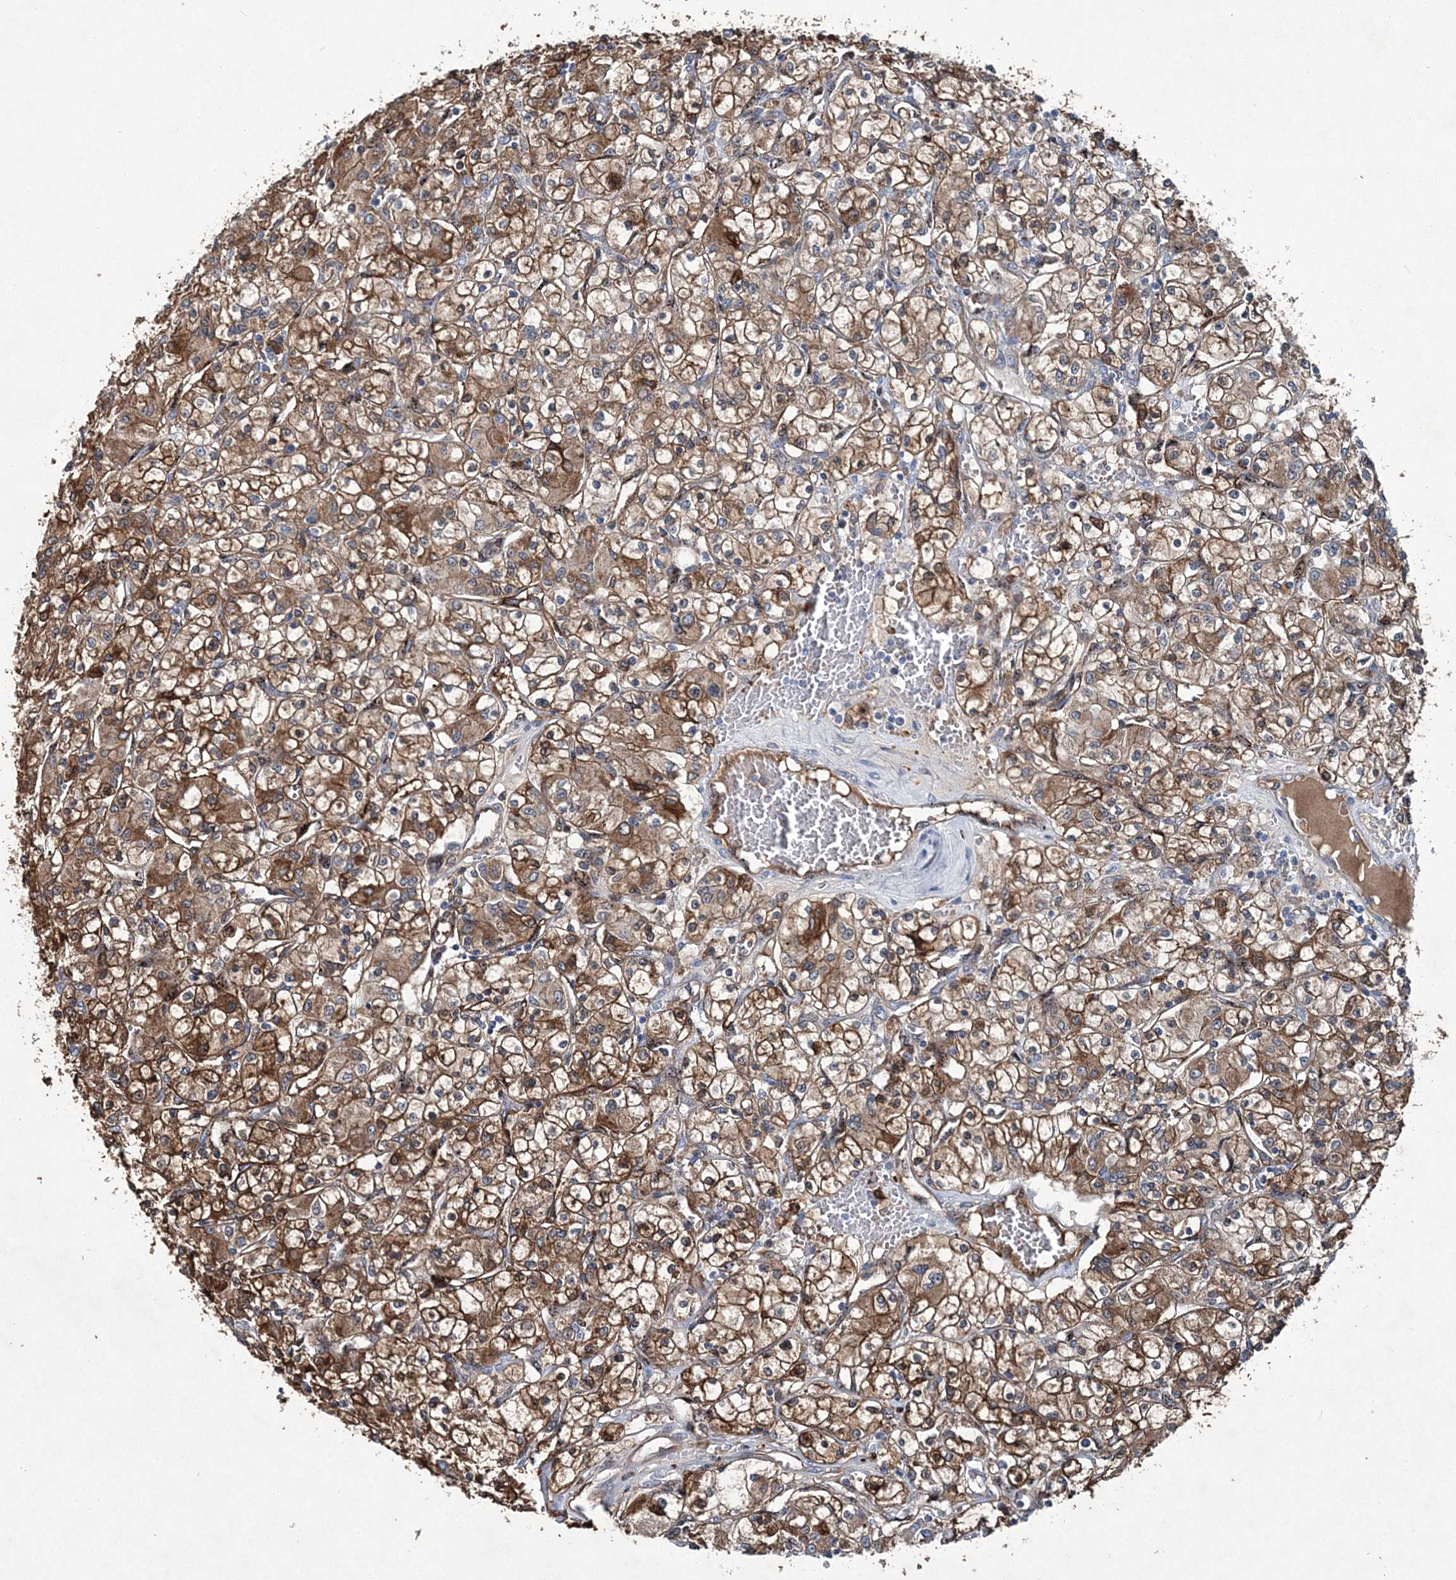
{"staining": {"intensity": "moderate", "quantity": ">75%", "location": "cytoplasmic/membranous"}, "tissue": "renal cancer", "cell_type": "Tumor cells", "image_type": "cancer", "snomed": [{"axis": "morphology", "description": "Adenocarcinoma, NOS"}, {"axis": "topography", "description": "Kidney"}], "caption": "Immunohistochemical staining of human renal cancer (adenocarcinoma) shows medium levels of moderate cytoplasmic/membranous protein staining in approximately >75% of tumor cells.", "gene": "SPOPL", "patient": {"sex": "female", "age": 59}}